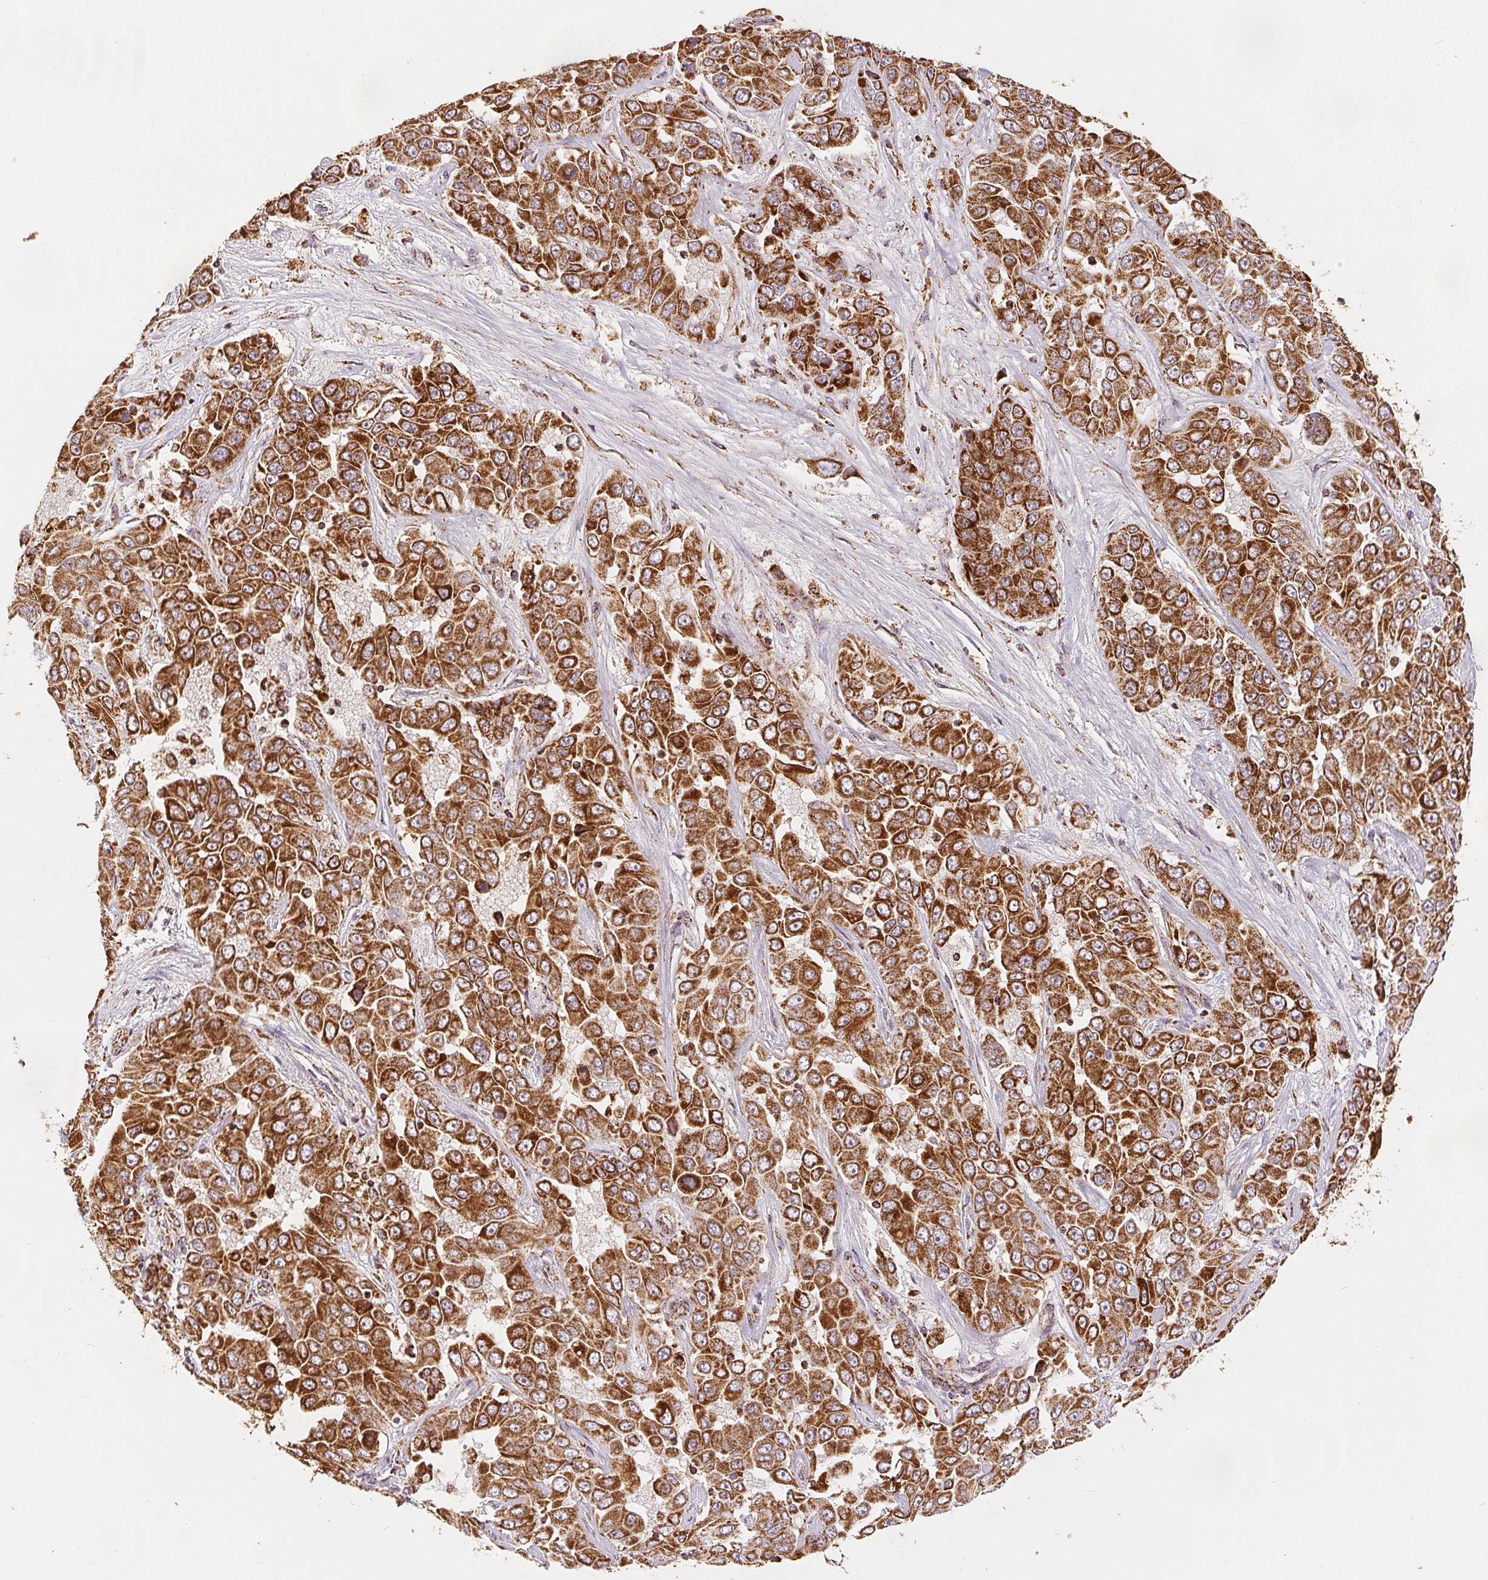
{"staining": {"intensity": "moderate", "quantity": ">75%", "location": "cytoplasmic/membranous"}, "tissue": "liver cancer", "cell_type": "Tumor cells", "image_type": "cancer", "snomed": [{"axis": "morphology", "description": "Cholangiocarcinoma"}, {"axis": "topography", "description": "Liver"}], "caption": "Immunohistochemistry photomicrograph of liver cholangiocarcinoma stained for a protein (brown), which reveals medium levels of moderate cytoplasmic/membranous staining in about >75% of tumor cells.", "gene": "SDHB", "patient": {"sex": "female", "age": 52}}